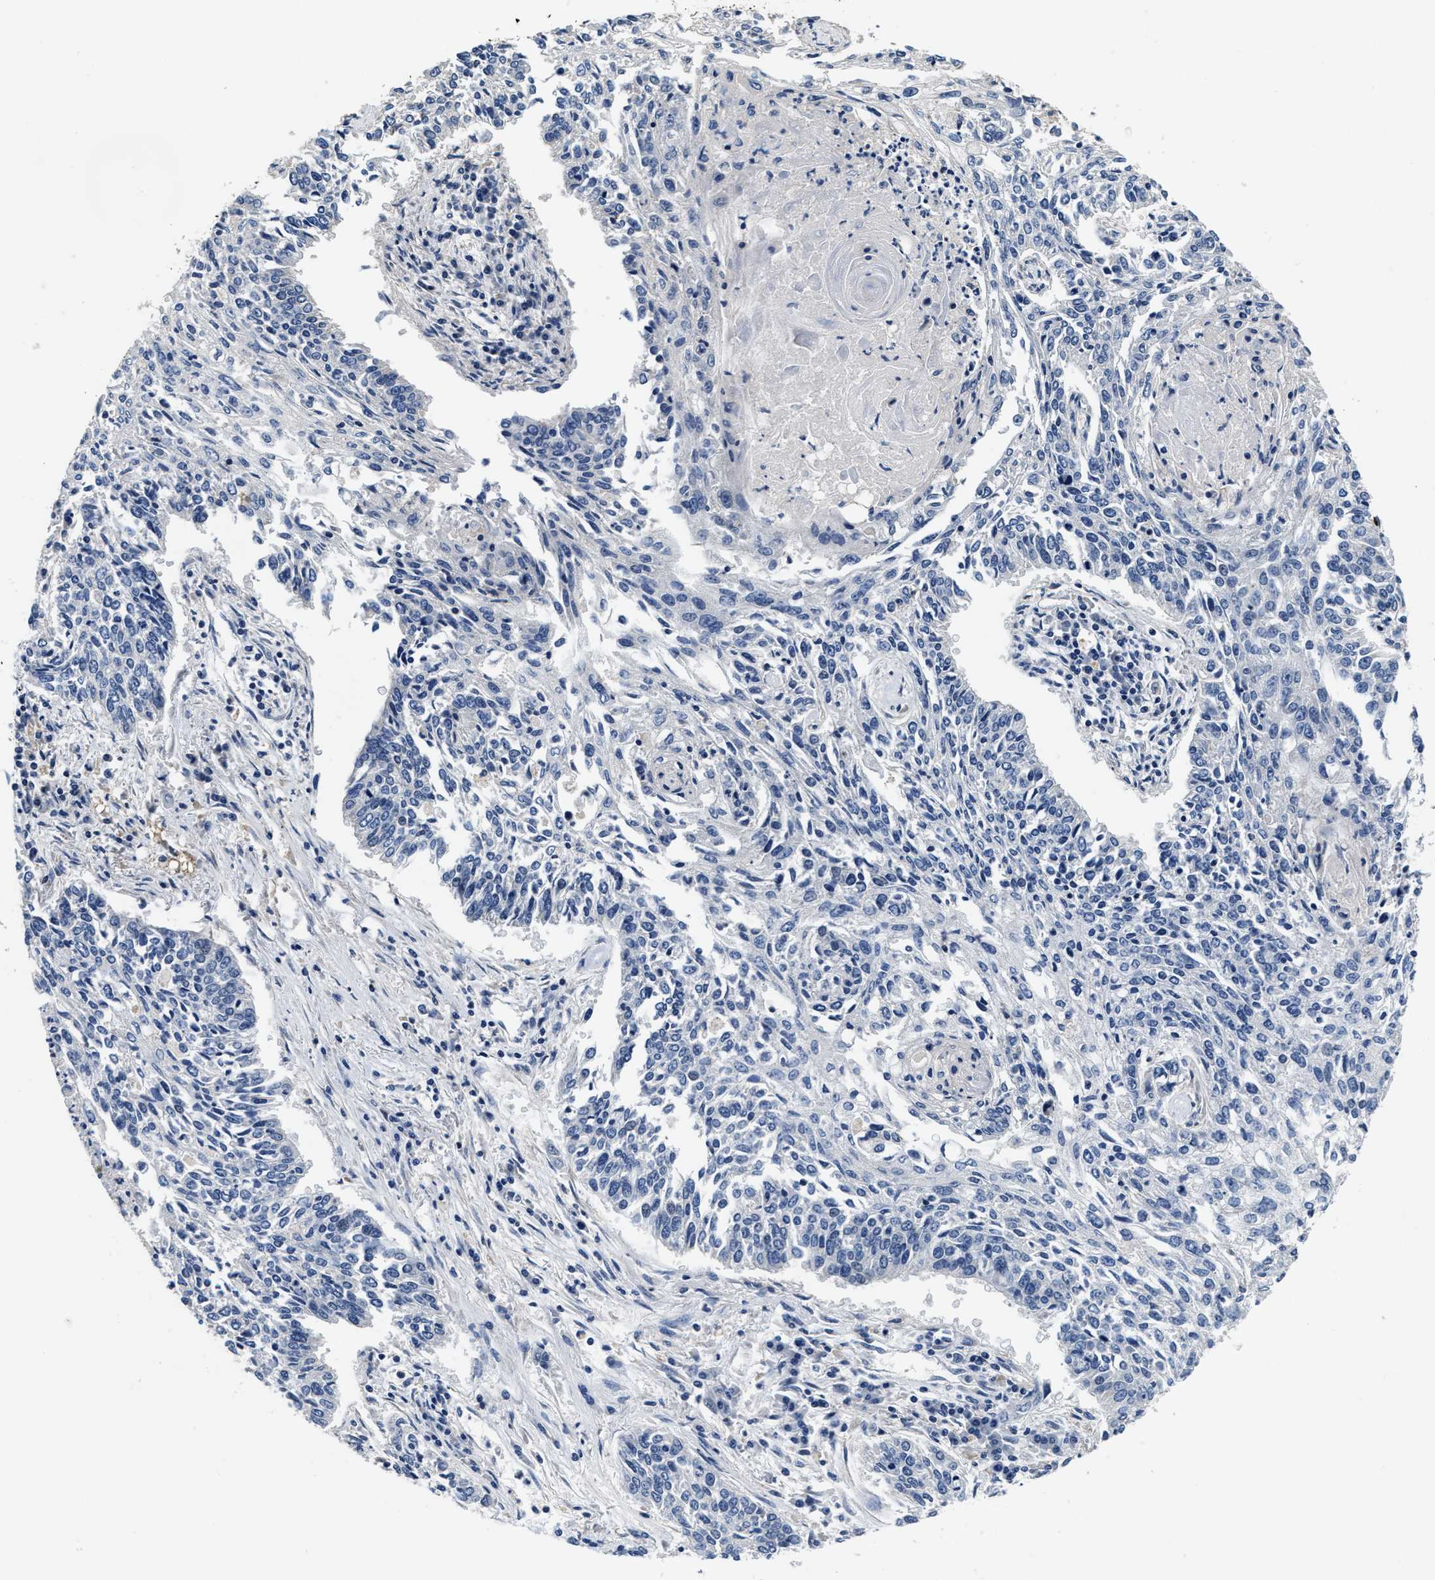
{"staining": {"intensity": "negative", "quantity": "none", "location": "none"}, "tissue": "lung cancer", "cell_type": "Tumor cells", "image_type": "cancer", "snomed": [{"axis": "morphology", "description": "Normal tissue, NOS"}, {"axis": "morphology", "description": "Squamous cell carcinoma, NOS"}, {"axis": "topography", "description": "Cartilage tissue"}, {"axis": "topography", "description": "Bronchus"}, {"axis": "topography", "description": "Lung"}], "caption": "Lung cancer was stained to show a protein in brown. There is no significant expression in tumor cells. The staining was performed using DAB (3,3'-diaminobenzidine) to visualize the protein expression in brown, while the nuclei were stained in blue with hematoxylin (Magnification: 20x).", "gene": "ANKIB1", "patient": {"sex": "female", "age": 49}}